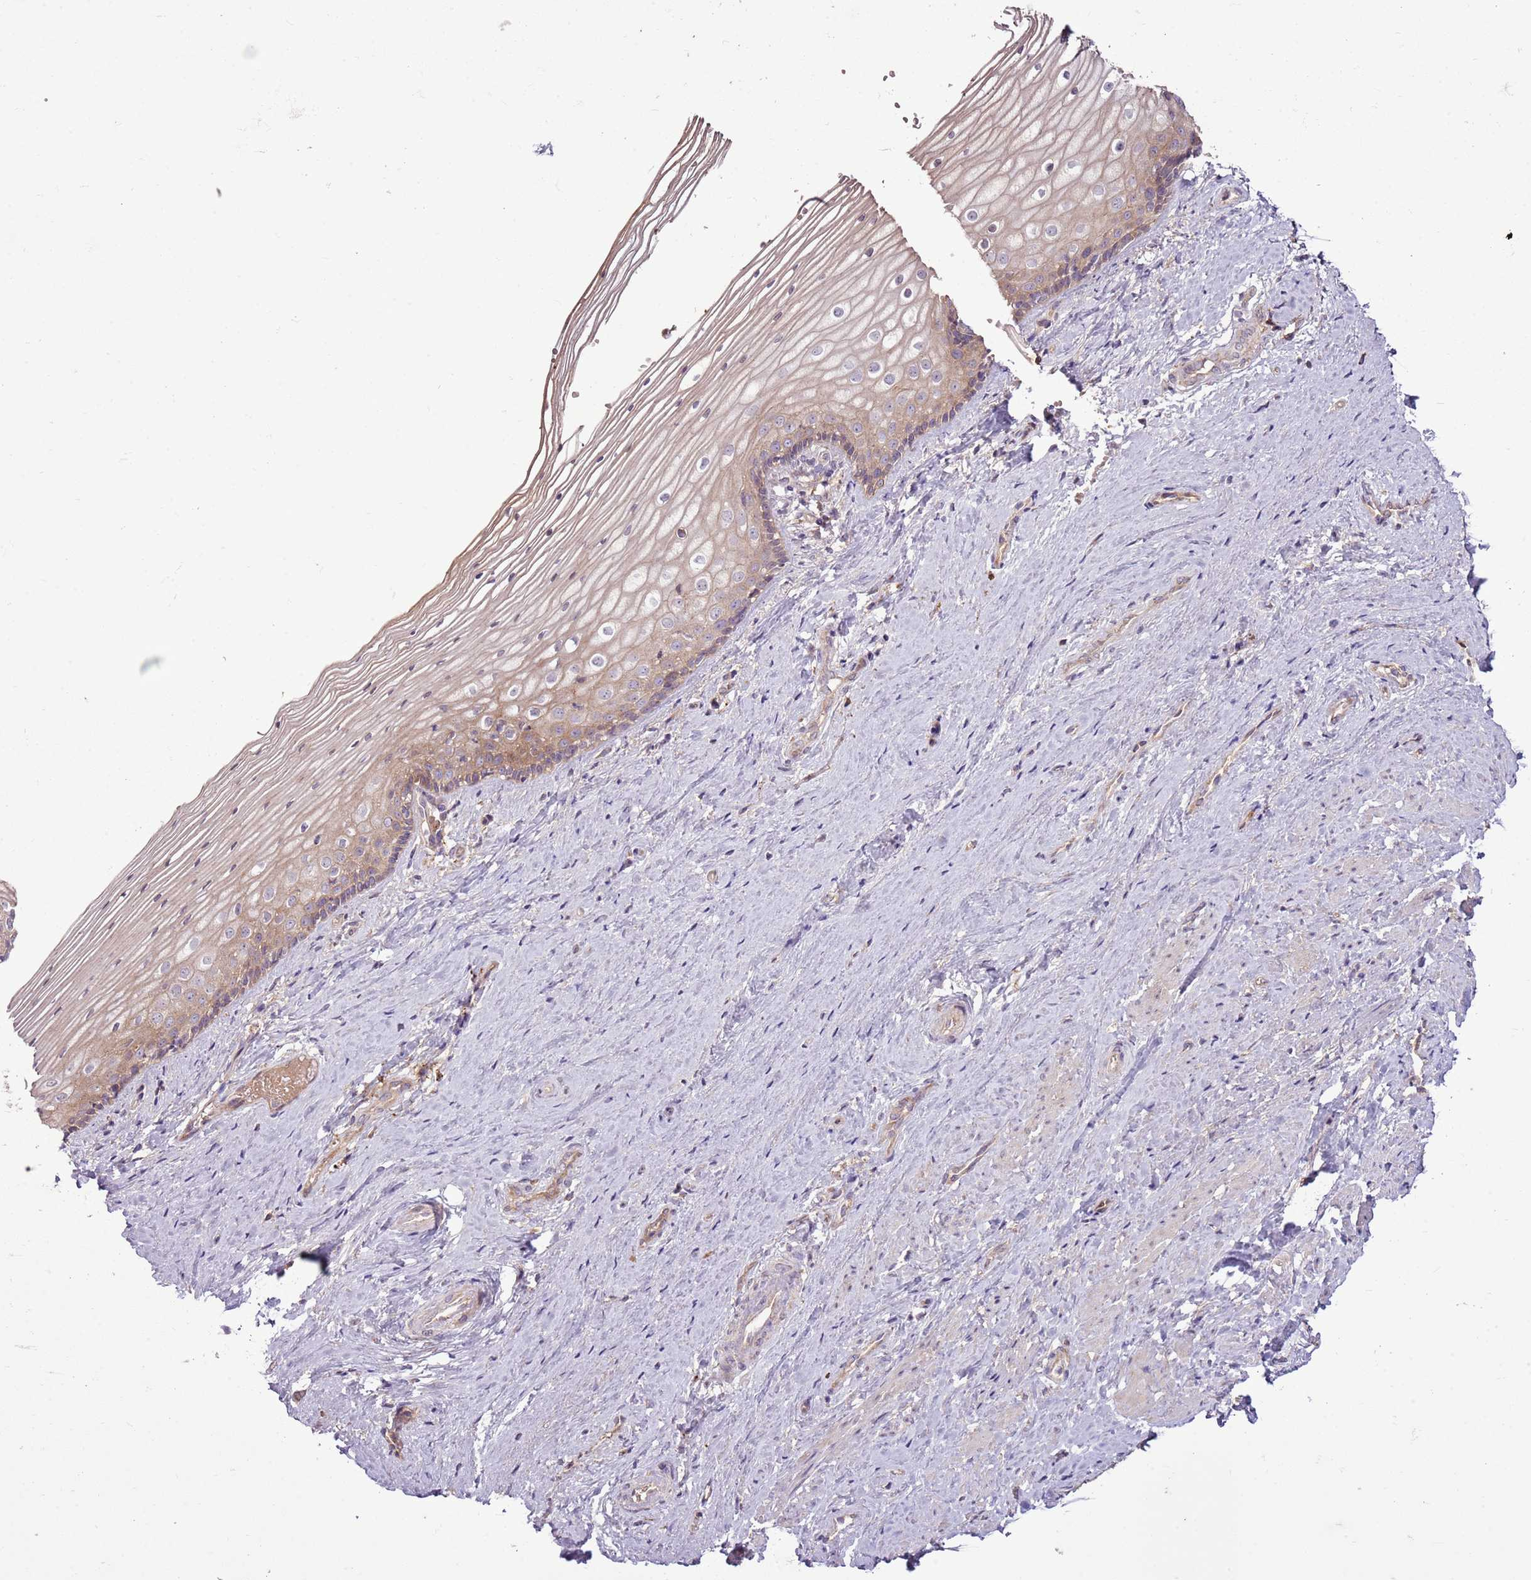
{"staining": {"intensity": "weak", "quantity": ">75%", "location": "cytoplasmic/membranous"}, "tissue": "vagina", "cell_type": "Squamous epithelial cells", "image_type": "normal", "snomed": [{"axis": "morphology", "description": "Normal tissue, NOS"}, {"axis": "topography", "description": "Vagina"}], "caption": "About >75% of squamous epithelial cells in unremarkable human vagina display weak cytoplasmic/membranous protein expression as visualized by brown immunohistochemical staining.", "gene": "ANKRD24", "patient": {"sex": "female", "age": 46}}